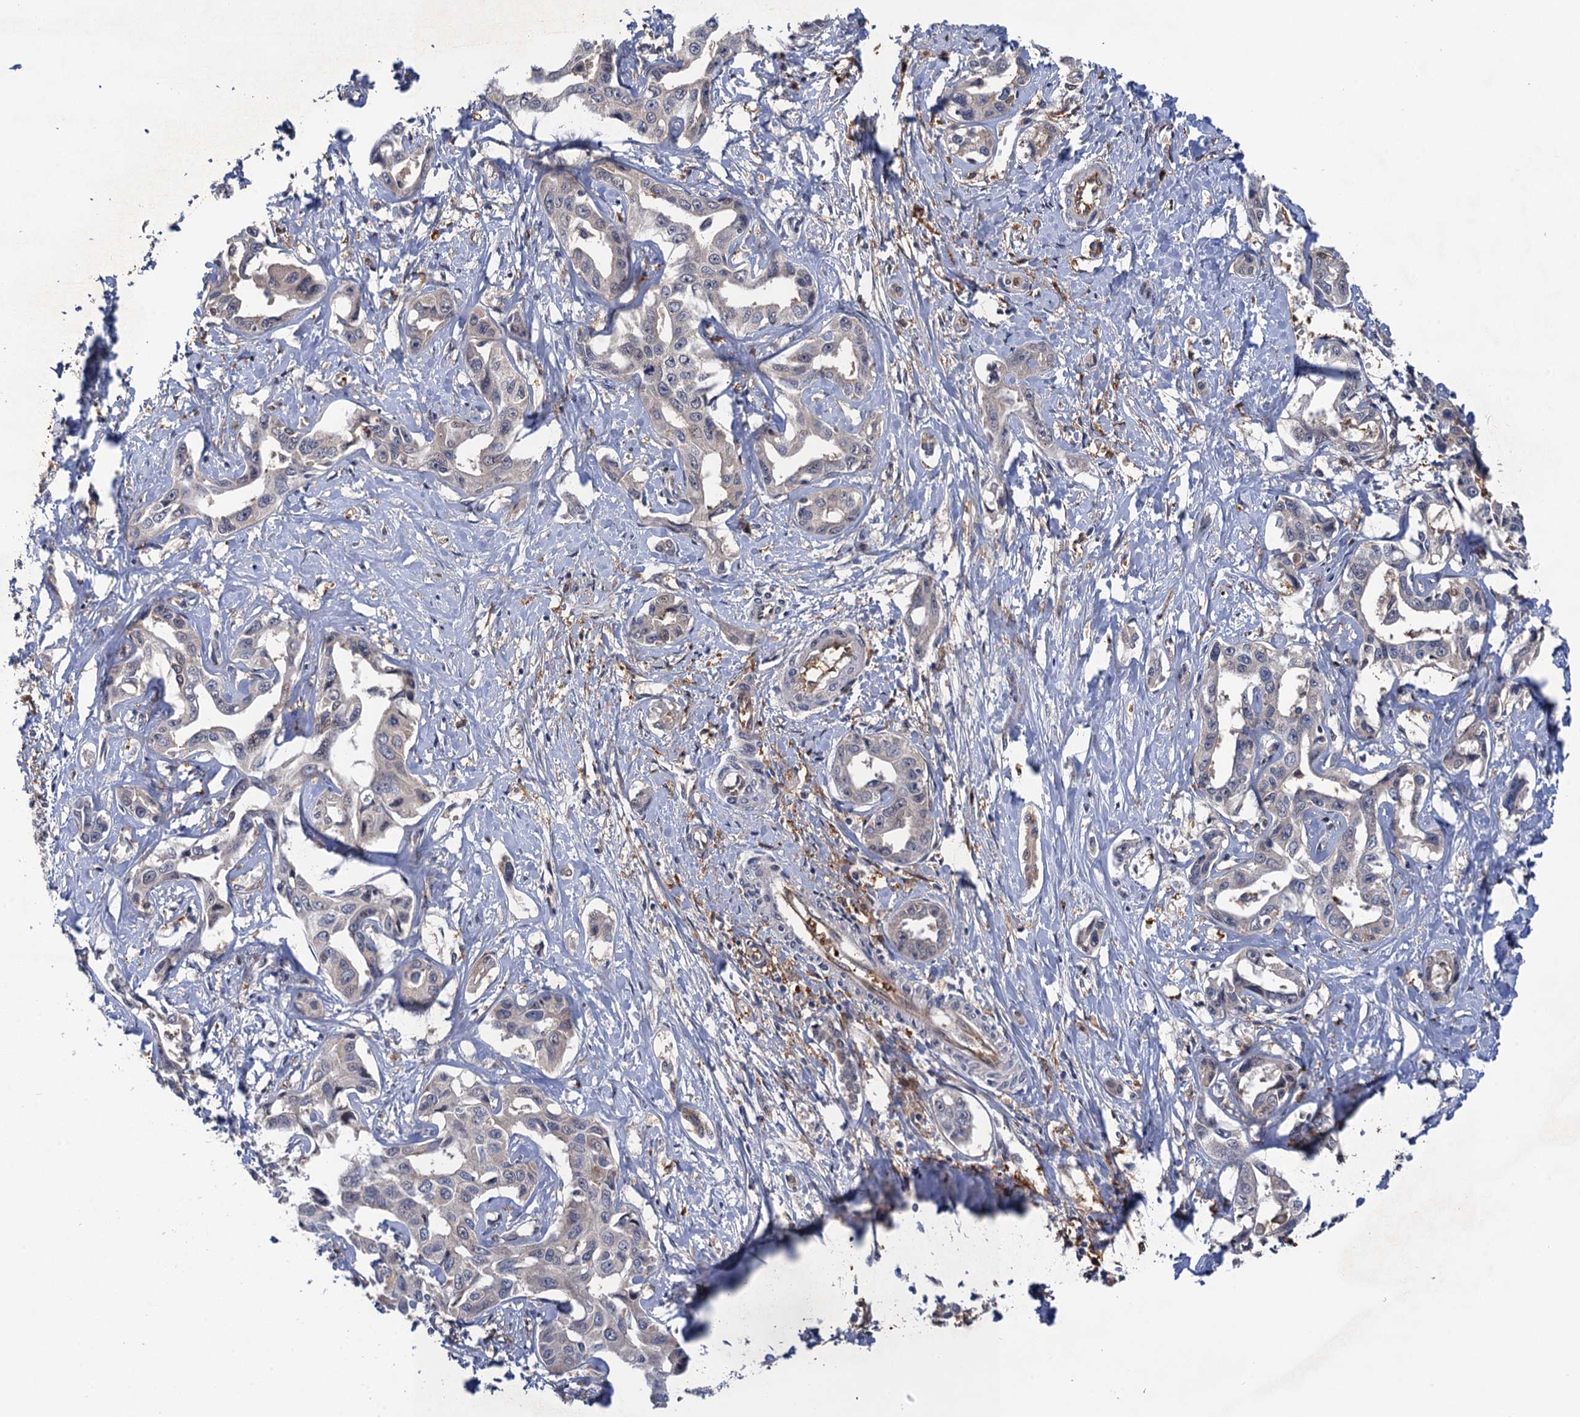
{"staining": {"intensity": "weak", "quantity": "<25%", "location": "cytoplasmic/membranous"}, "tissue": "liver cancer", "cell_type": "Tumor cells", "image_type": "cancer", "snomed": [{"axis": "morphology", "description": "Cholangiocarcinoma"}, {"axis": "topography", "description": "Liver"}], "caption": "This photomicrograph is of liver cancer stained with IHC to label a protein in brown with the nuclei are counter-stained blue. There is no expression in tumor cells. (IHC, brightfield microscopy, high magnification).", "gene": "NEK8", "patient": {"sex": "male", "age": 59}}